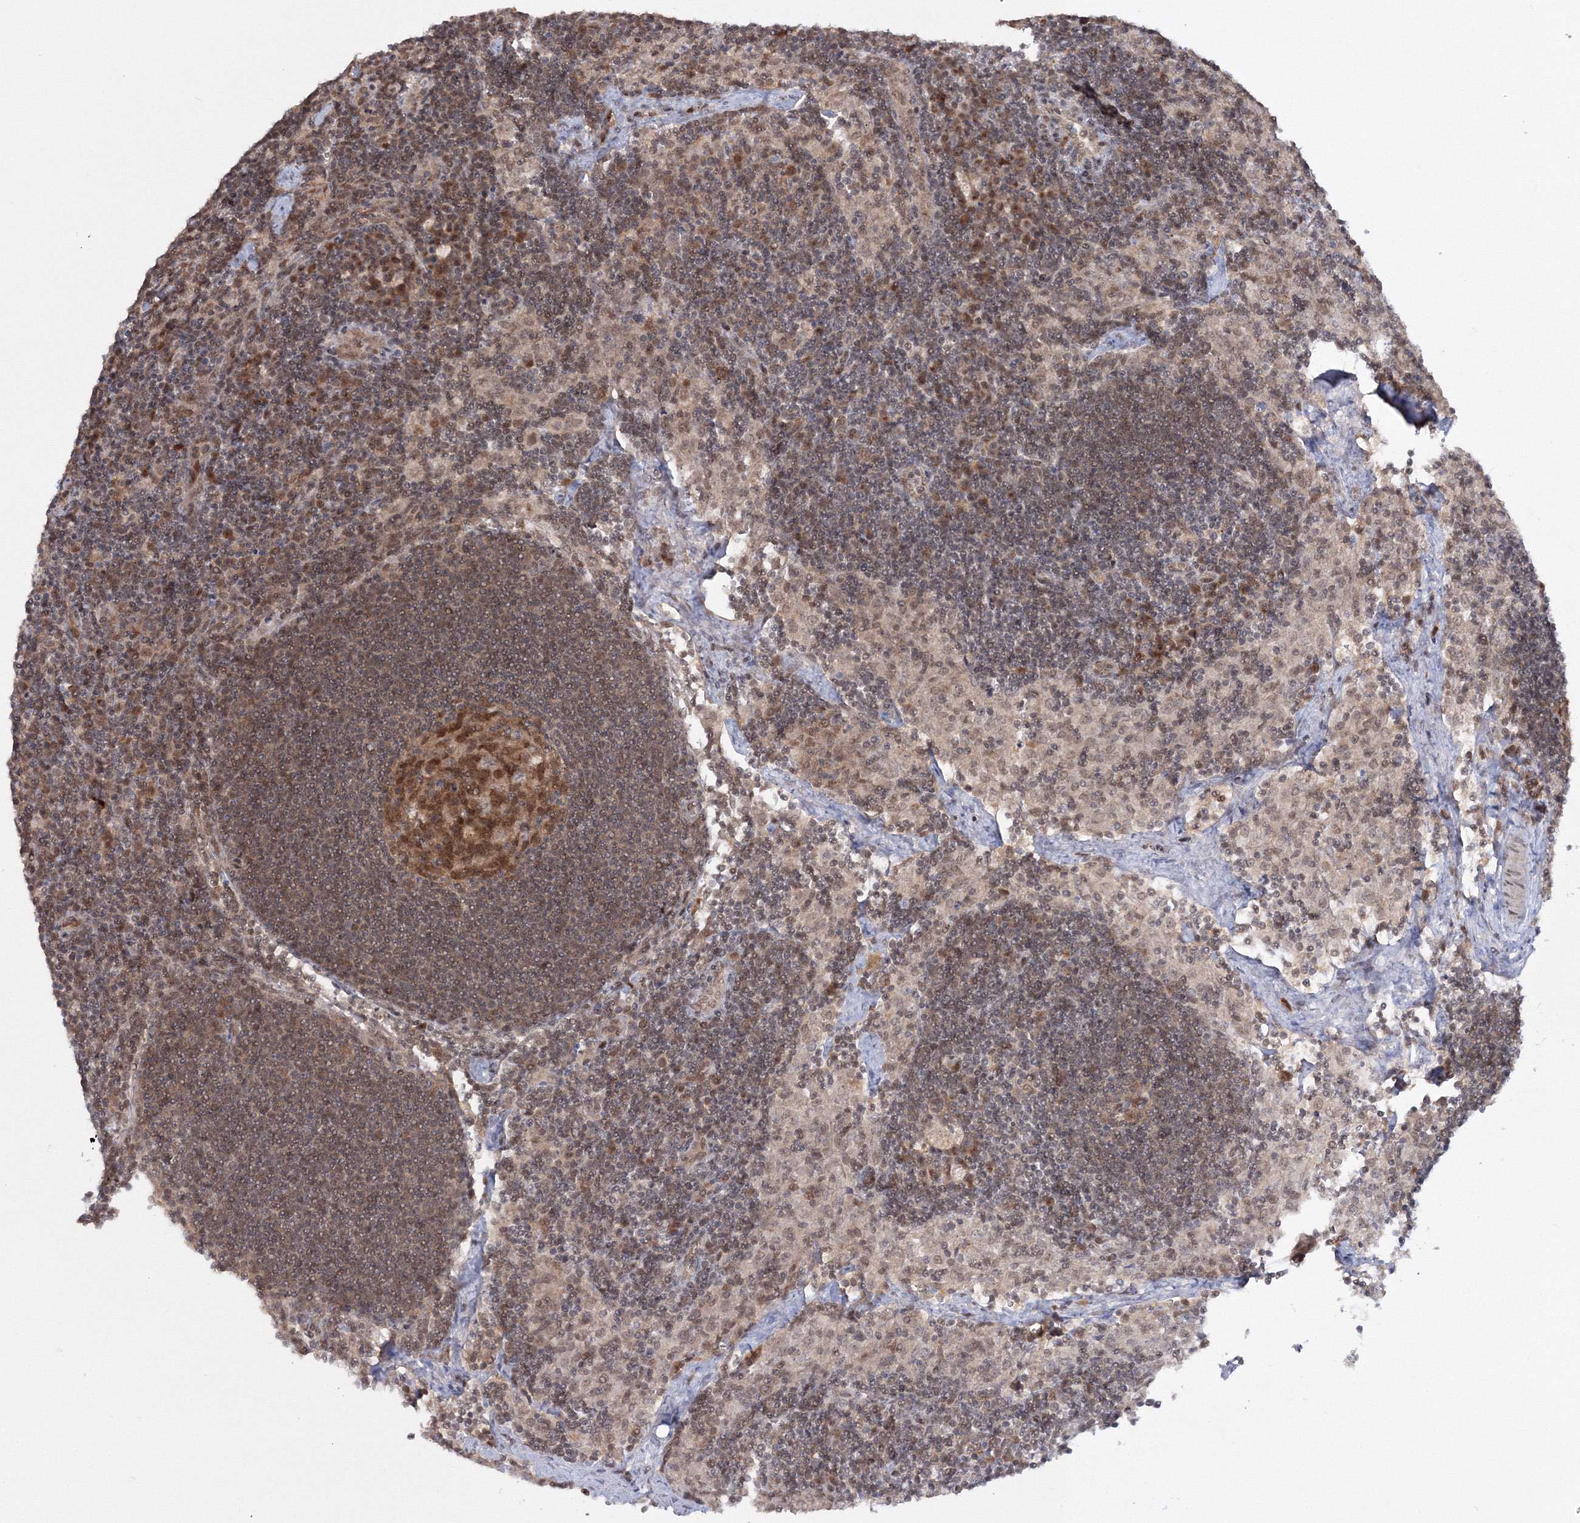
{"staining": {"intensity": "moderate", "quantity": ">75%", "location": "cytoplasmic/membranous,nuclear"}, "tissue": "lymph node", "cell_type": "Germinal center cells", "image_type": "normal", "snomed": [{"axis": "morphology", "description": "Normal tissue, NOS"}, {"axis": "topography", "description": "Lymph node"}], "caption": "Protein expression analysis of normal human lymph node reveals moderate cytoplasmic/membranous,nuclear expression in approximately >75% of germinal center cells.", "gene": "ZFAND6", "patient": {"sex": "male", "age": 24}}